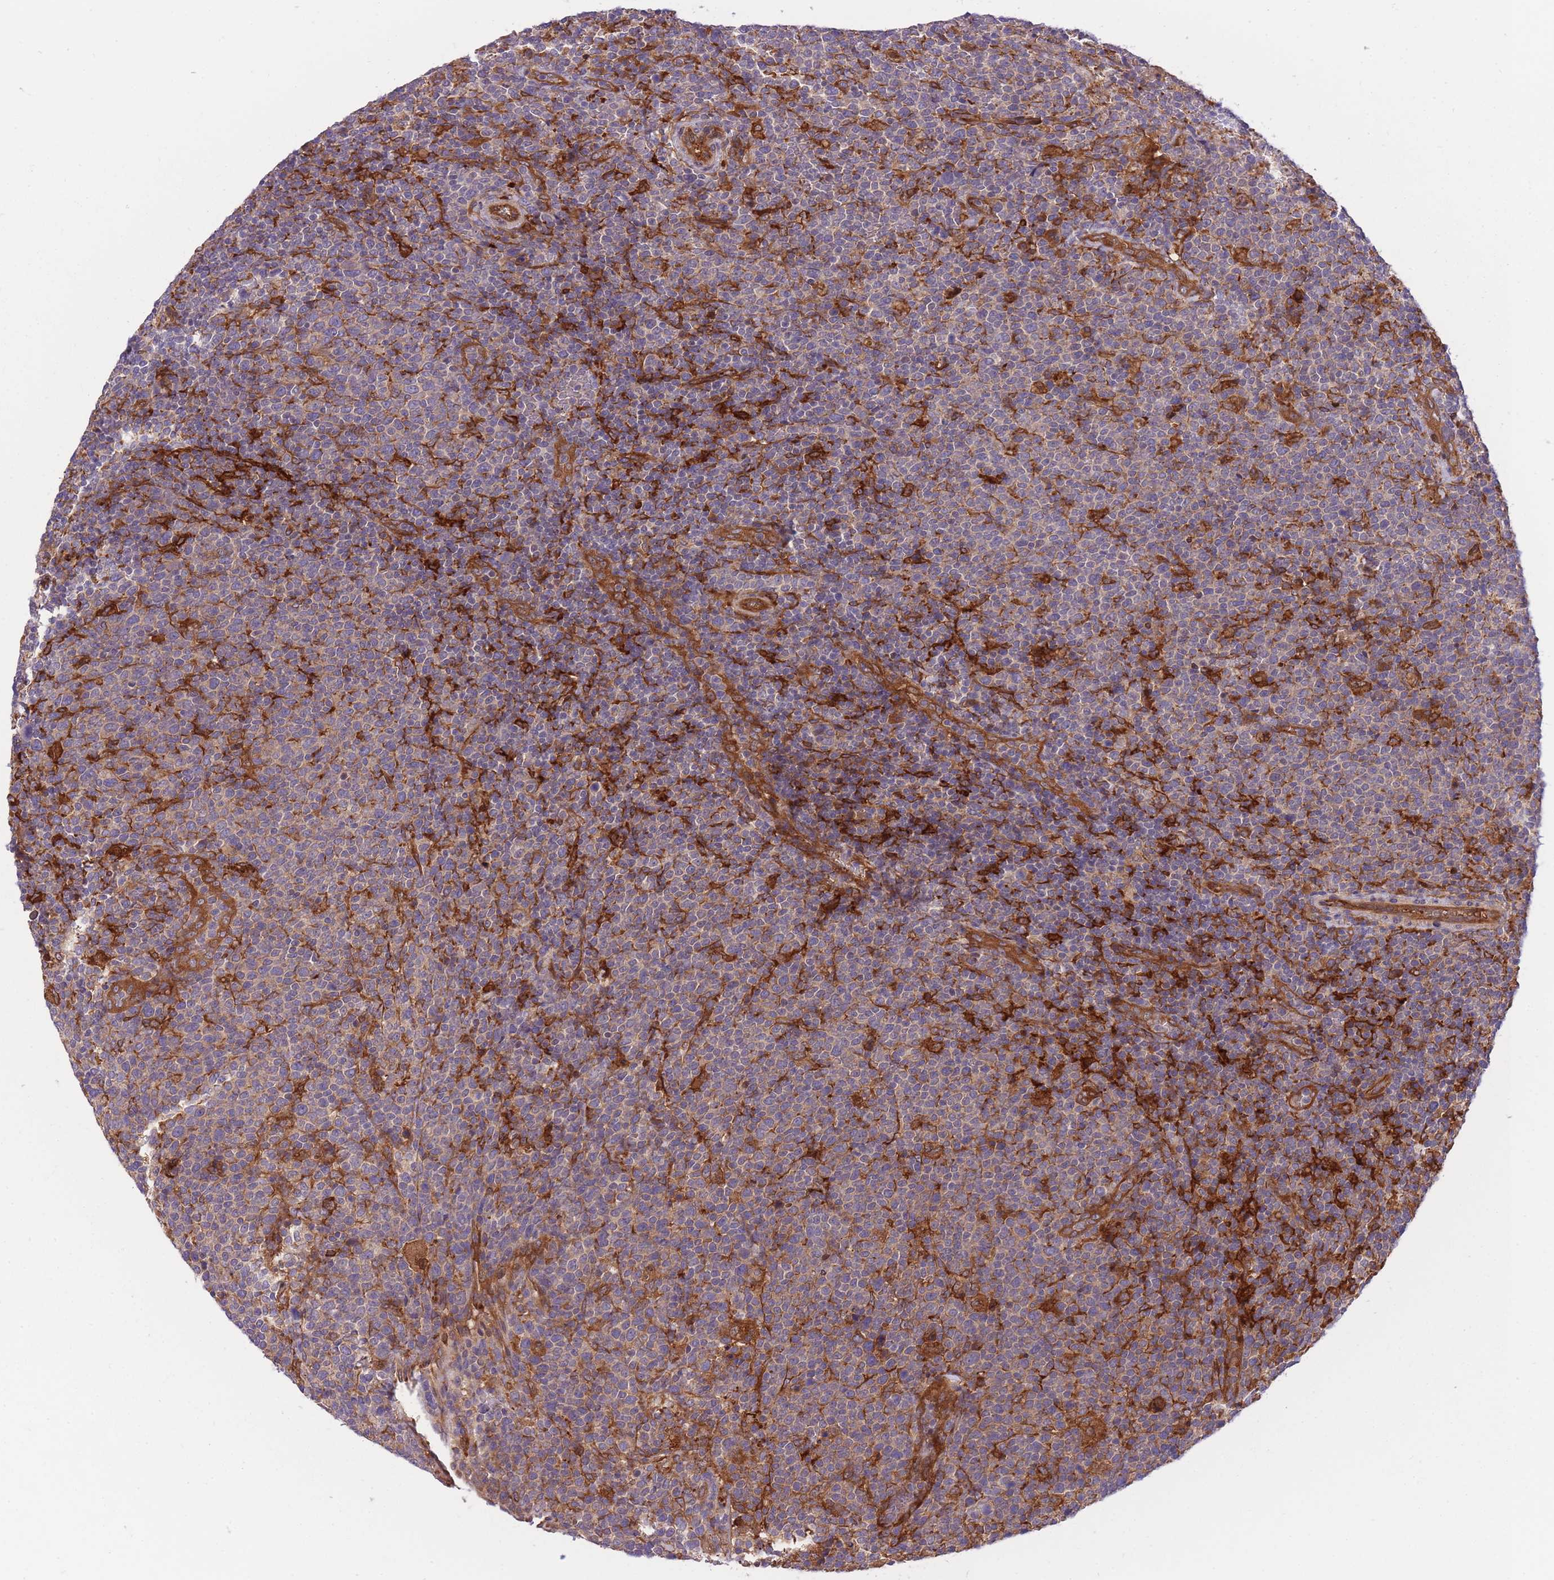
{"staining": {"intensity": "weak", "quantity": "<25%", "location": "cytoplasmic/membranous"}, "tissue": "lymphoma", "cell_type": "Tumor cells", "image_type": "cancer", "snomed": [{"axis": "morphology", "description": "Malignant lymphoma, non-Hodgkin's type, High grade"}, {"axis": "topography", "description": "Lymph node"}], "caption": "Immunohistochemical staining of human high-grade malignant lymphoma, non-Hodgkin's type exhibits no significant staining in tumor cells.", "gene": "CRYGN", "patient": {"sex": "male", "age": 61}}